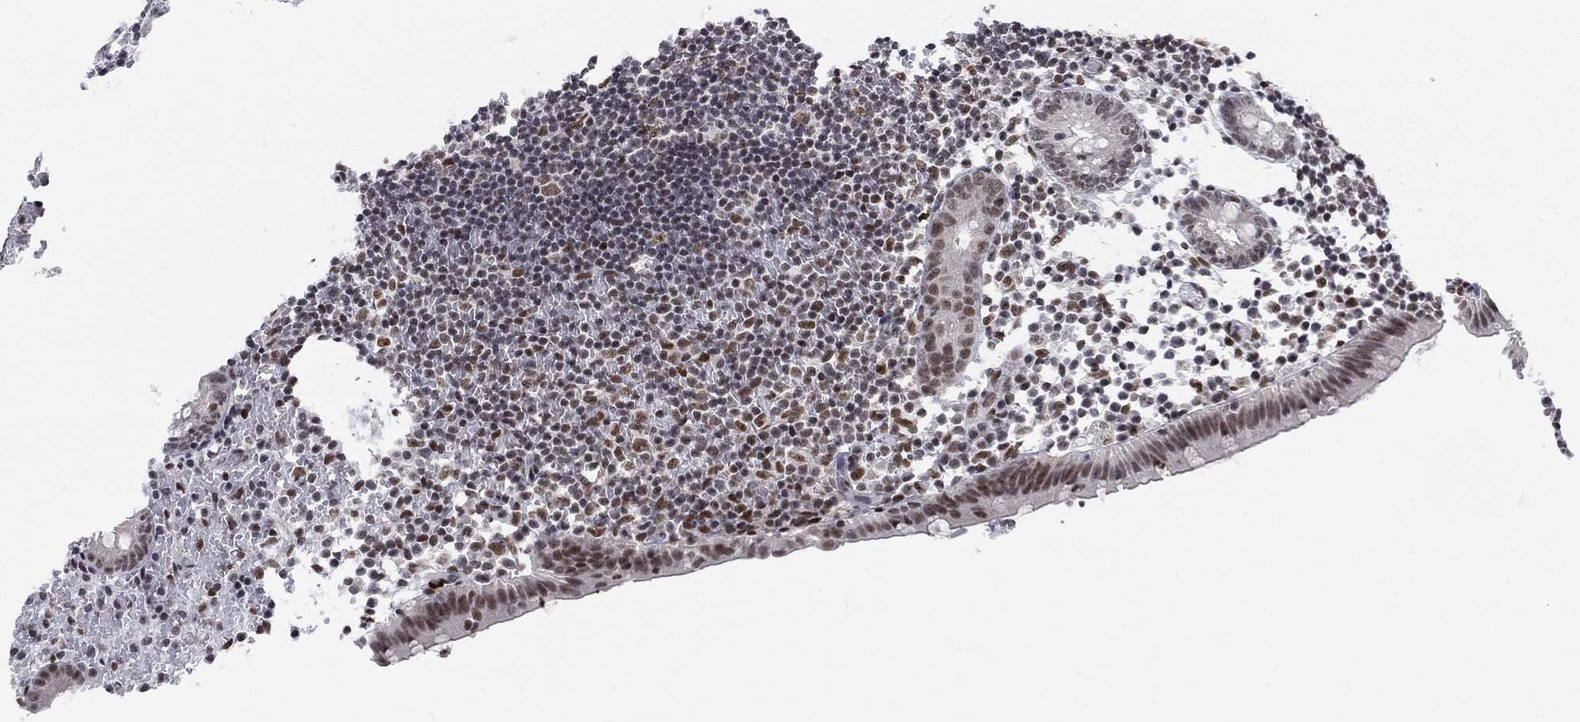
{"staining": {"intensity": "moderate", "quantity": "25%-75%", "location": "nuclear"}, "tissue": "appendix", "cell_type": "Glandular cells", "image_type": "normal", "snomed": [{"axis": "morphology", "description": "Normal tissue, NOS"}, {"axis": "topography", "description": "Appendix"}], "caption": "Immunohistochemical staining of benign human appendix shows moderate nuclear protein positivity in approximately 25%-75% of glandular cells.", "gene": "FYTTD1", "patient": {"sex": "female", "age": 40}}